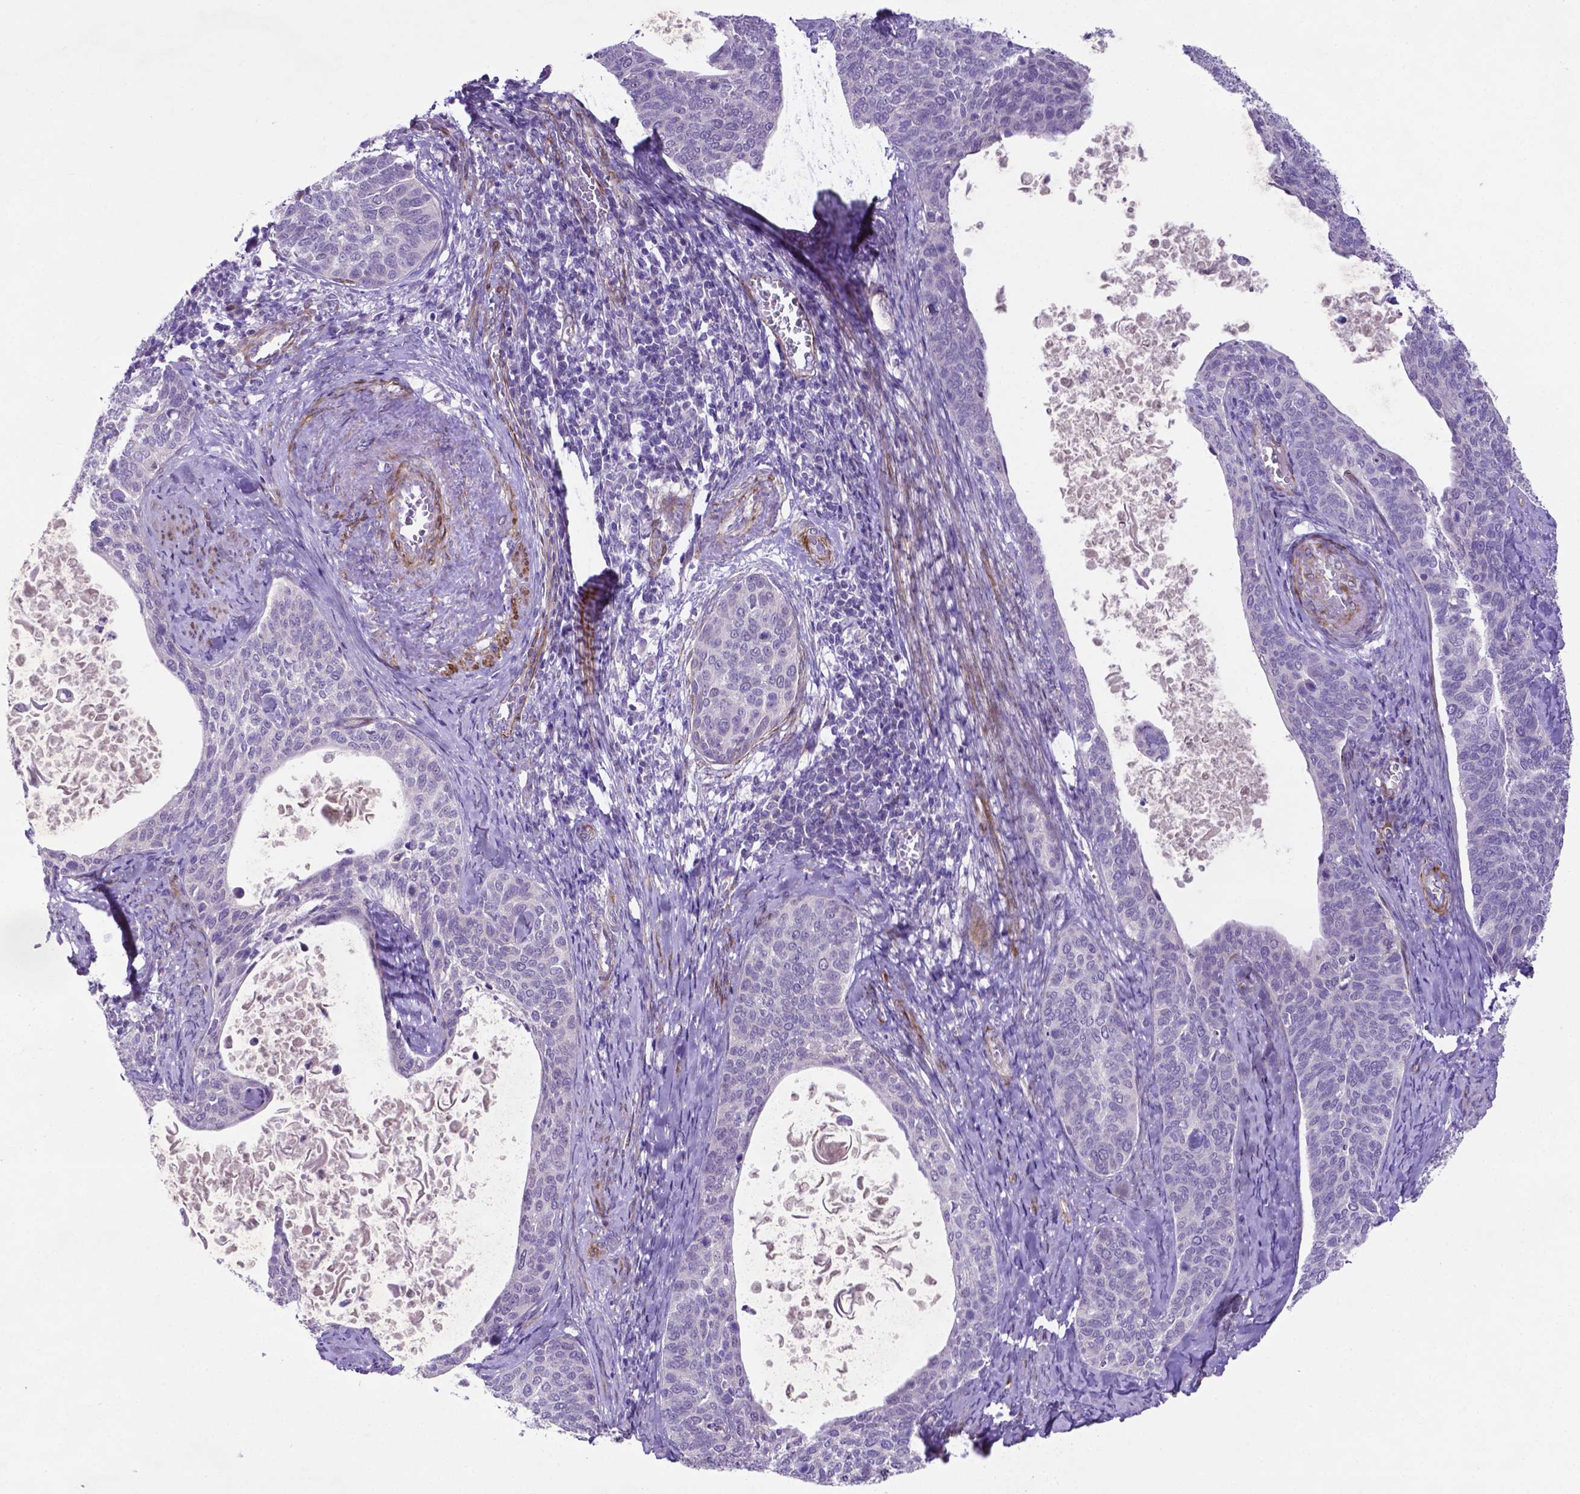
{"staining": {"intensity": "negative", "quantity": "none", "location": "none"}, "tissue": "cervical cancer", "cell_type": "Tumor cells", "image_type": "cancer", "snomed": [{"axis": "morphology", "description": "Squamous cell carcinoma, NOS"}, {"axis": "topography", "description": "Cervix"}], "caption": "Immunohistochemistry of human cervical squamous cell carcinoma displays no staining in tumor cells. Nuclei are stained in blue.", "gene": "PFKFB4", "patient": {"sex": "female", "age": 69}}